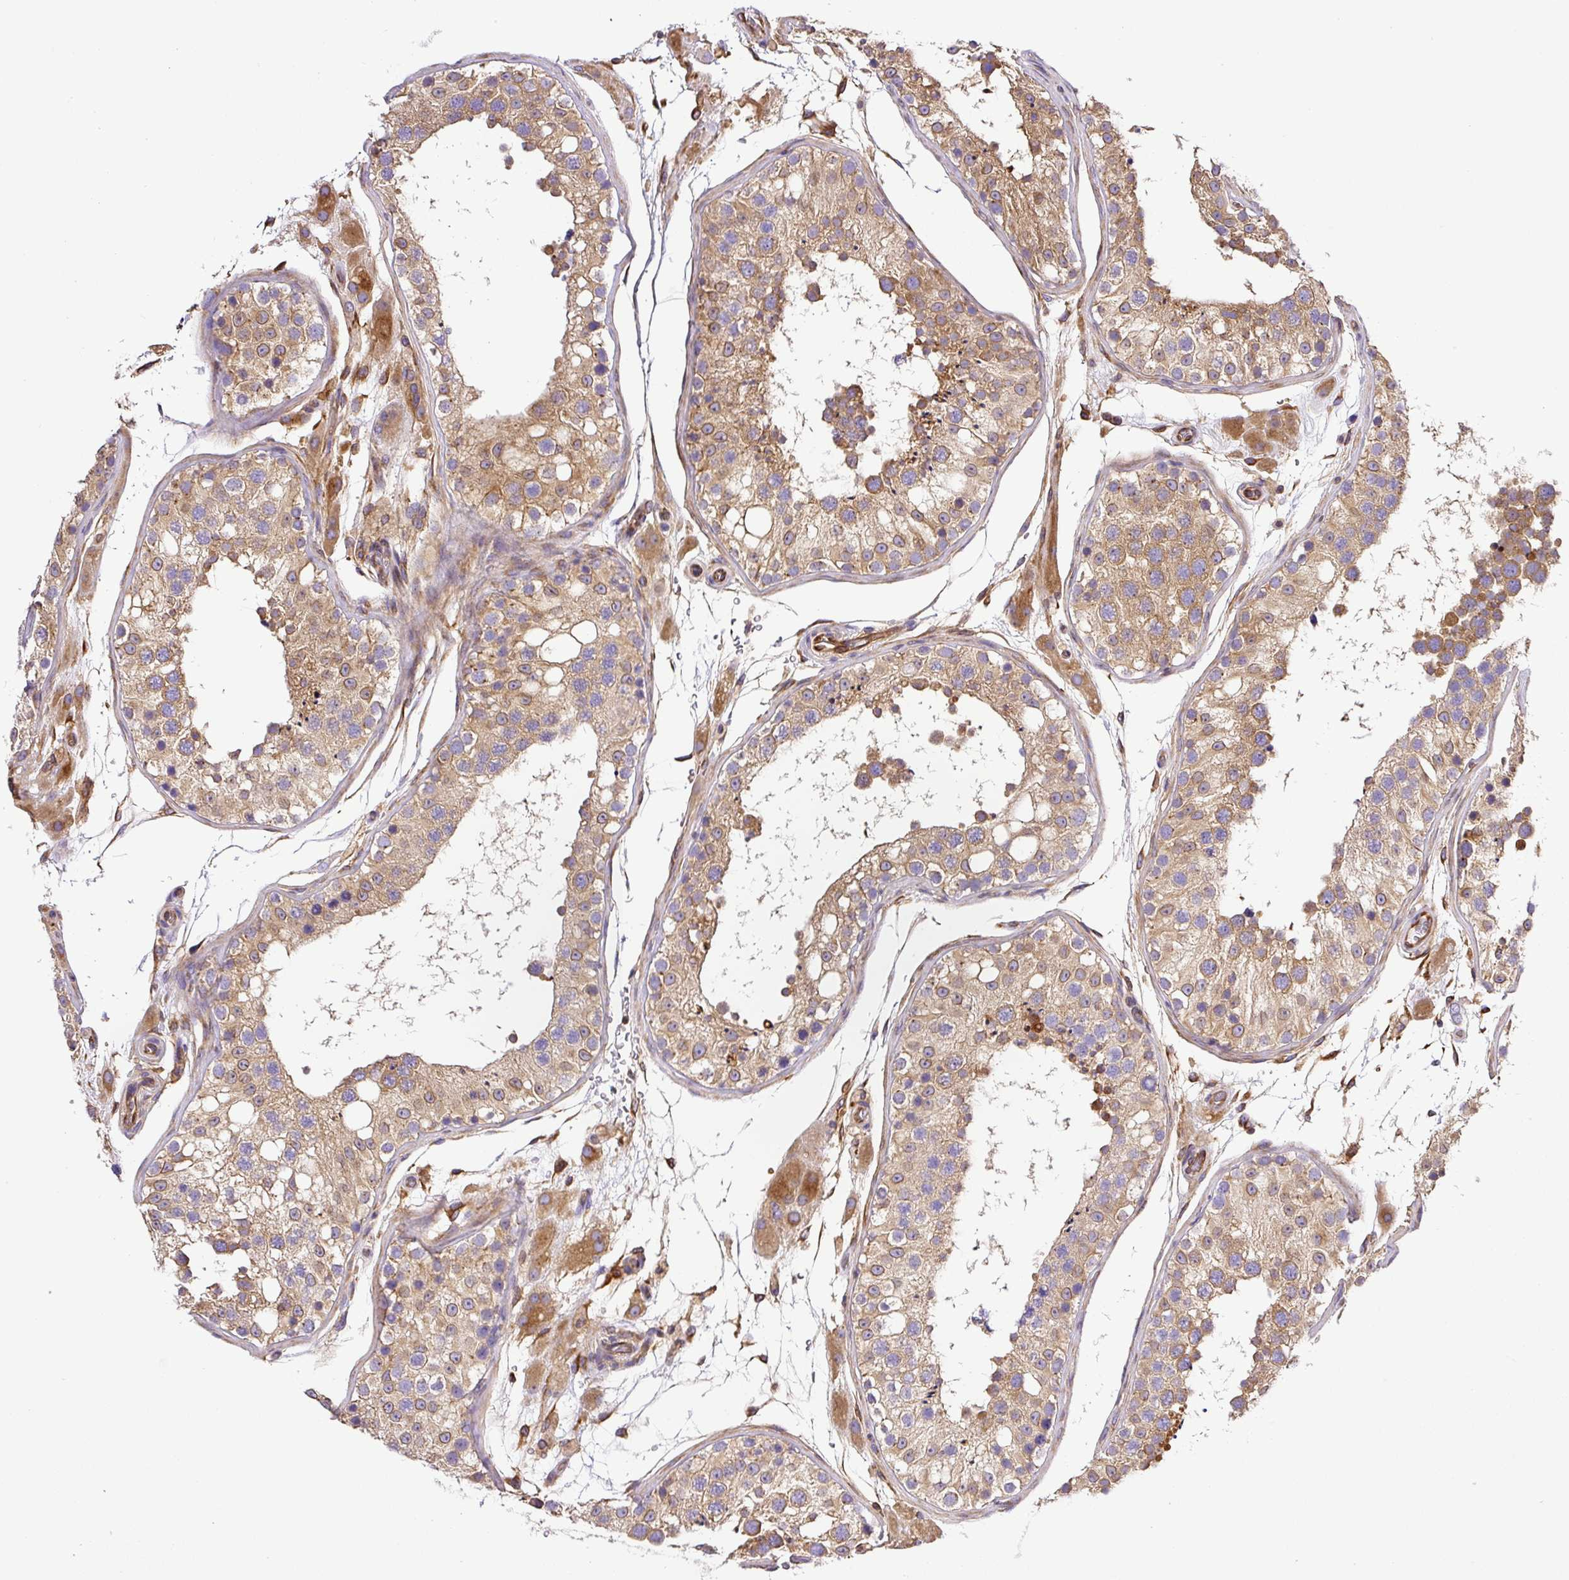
{"staining": {"intensity": "moderate", "quantity": ">75%", "location": "cytoplasmic/membranous"}, "tissue": "testis", "cell_type": "Cells in seminiferous ducts", "image_type": "normal", "snomed": [{"axis": "morphology", "description": "Normal tissue, NOS"}, {"axis": "topography", "description": "Testis"}], "caption": "A photomicrograph of human testis stained for a protein demonstrates moderate cytoplasmic/membranous brown staining in cells in seminiferous ducts.", "gene": "DCTN1", "patient": {"sex": "male", "age": 26}}